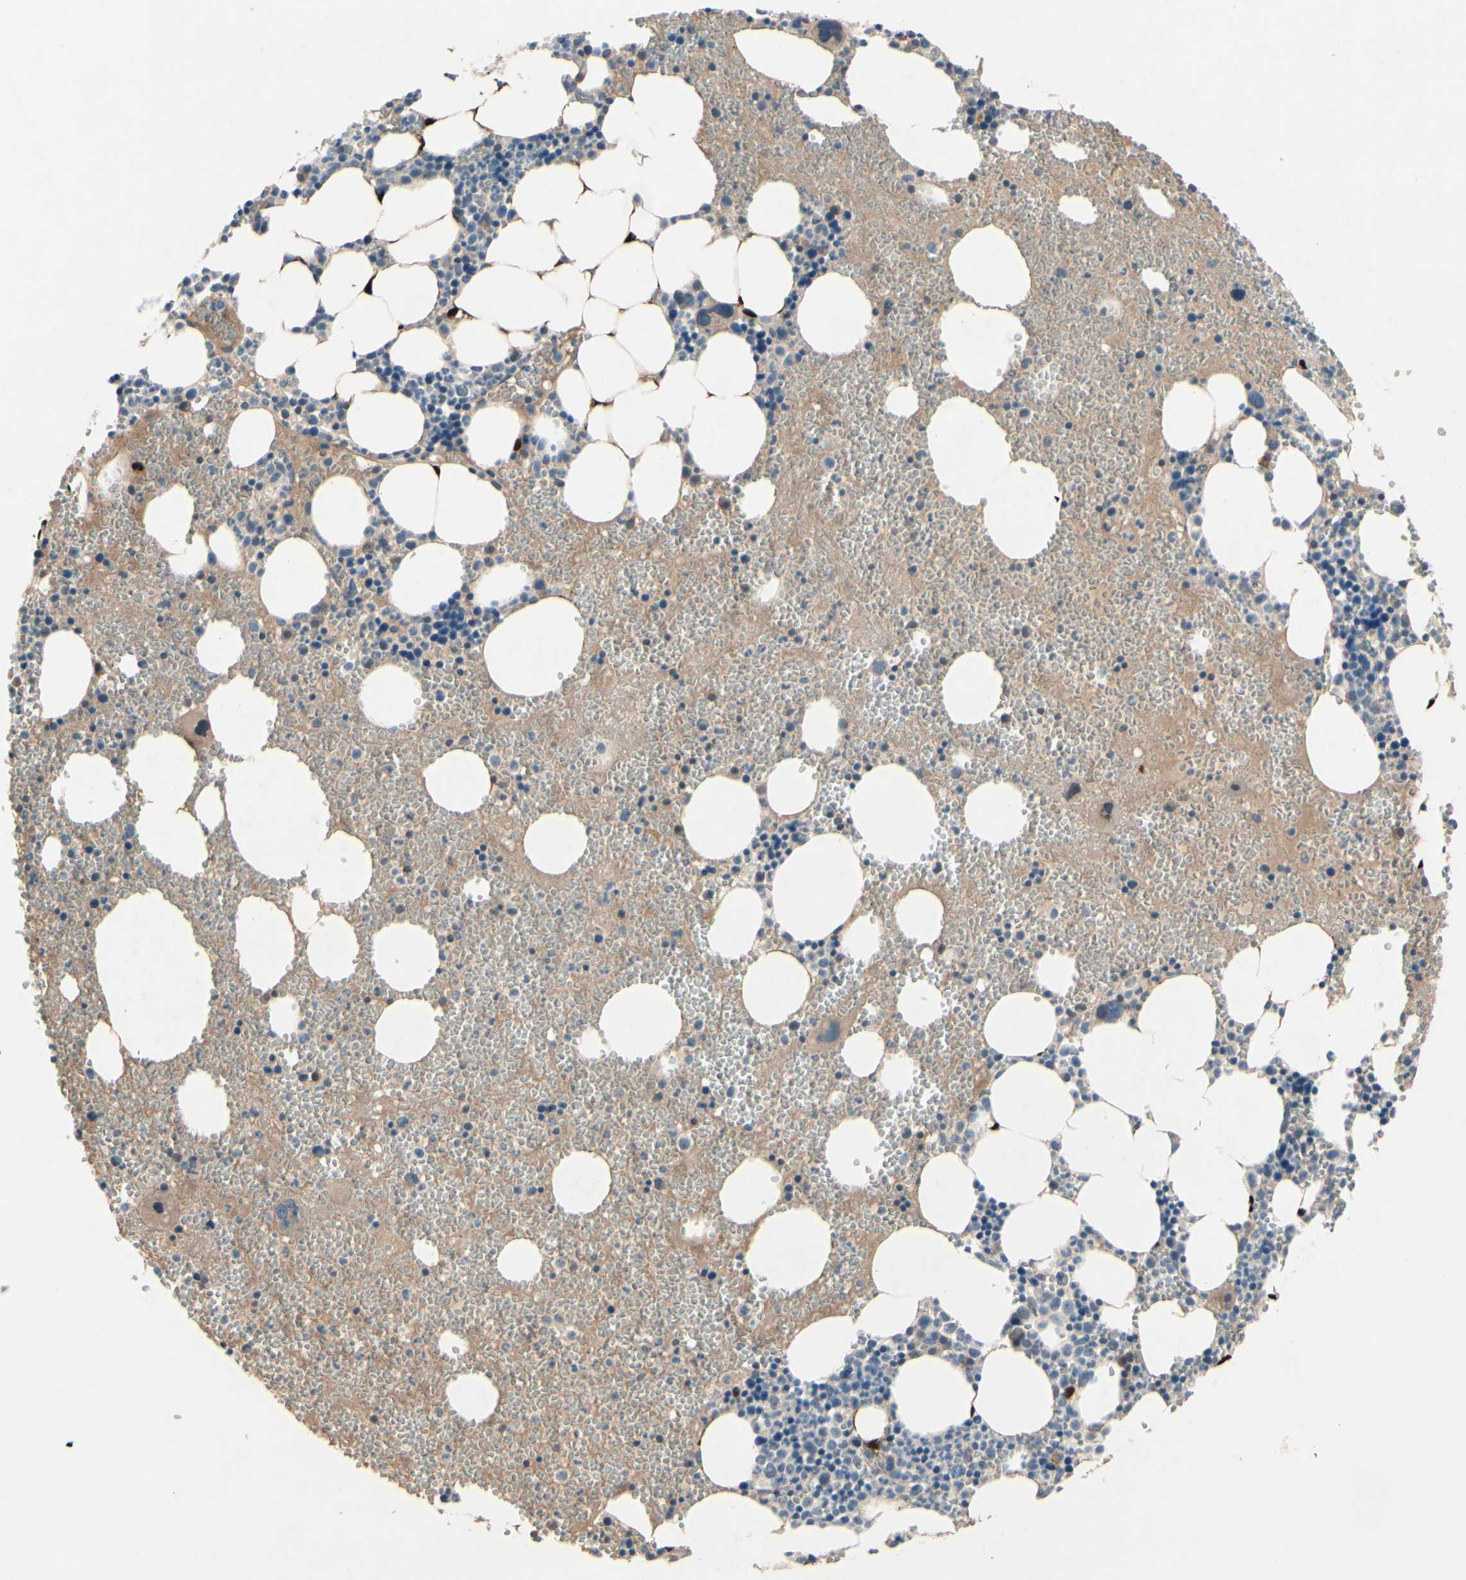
{"staining": {"intensity": "weak", "quantity": "<25%", "location": "cytoplasmic/membranous"}, "tissue": "bone marrow", "cell_type": "Hematopoietic cells", "image_type": "normal", "snomed": [{"axis": "morphology", "description": "Normal tissue, NOS"}, {"axis": "morphology", "description": "Inflammation, NOS"}, {"axis": "topography", "description": "Bone marrow"}], "caption": "DAB immunohistochemical staining of normal bone marrow shows no significant expression in hematopoietic cells.", "gene": "ICAM5", "patient": {"sex": "female", "age": 76}}